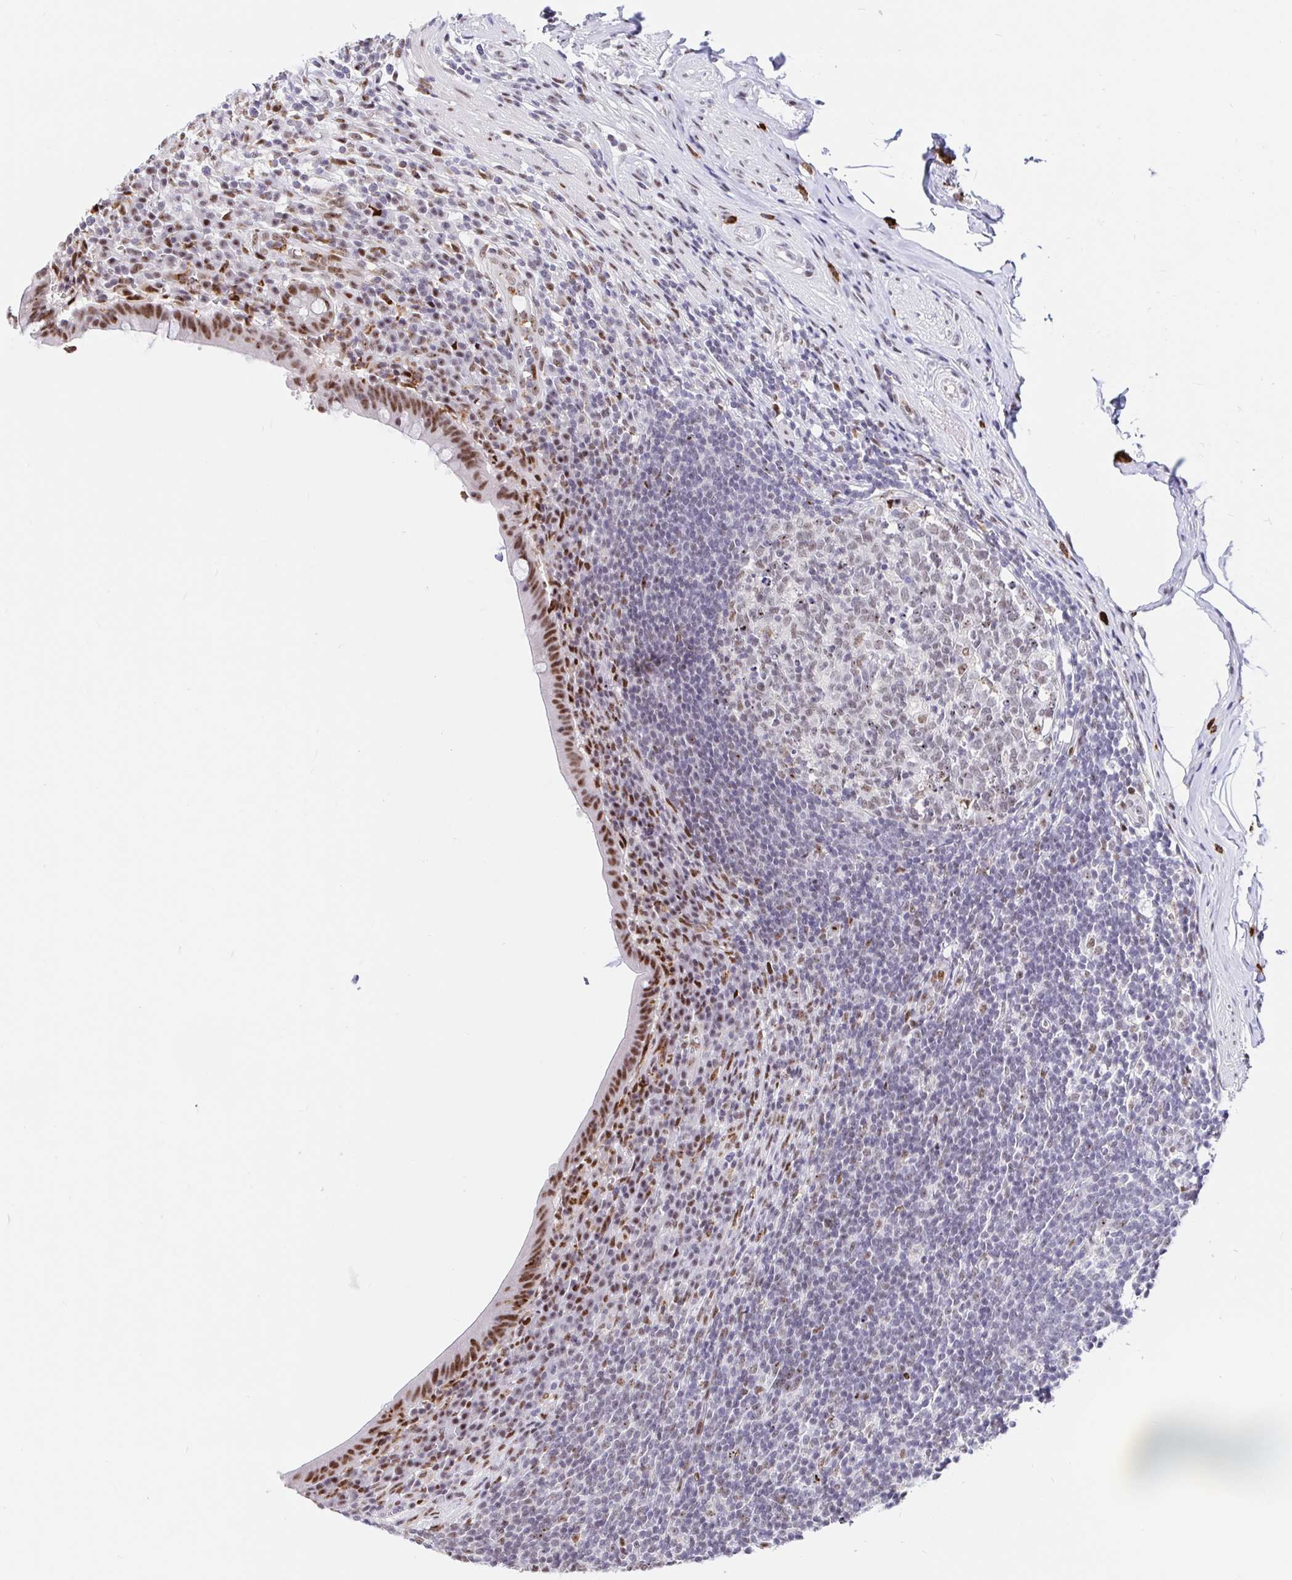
{"staining": {"intensity": "moderate", "quantity": ">75%", "location": "nuclear"}, "tissue": "appendix", "cell_type": "Glandular cells", "image_type": "normal", "snomed": [{"axis": "morphology", "description": "Normal tissue, NOS"}, {"axis": "topography", "description": "Appendix"}], "caption": "Immunohistochemical staining of benign human appendix displays medium levels of moderate nuclear expression in about >75% of glandular cells.", "gene": "SETD5", "patient": {"sex": "female", "age": 56}}